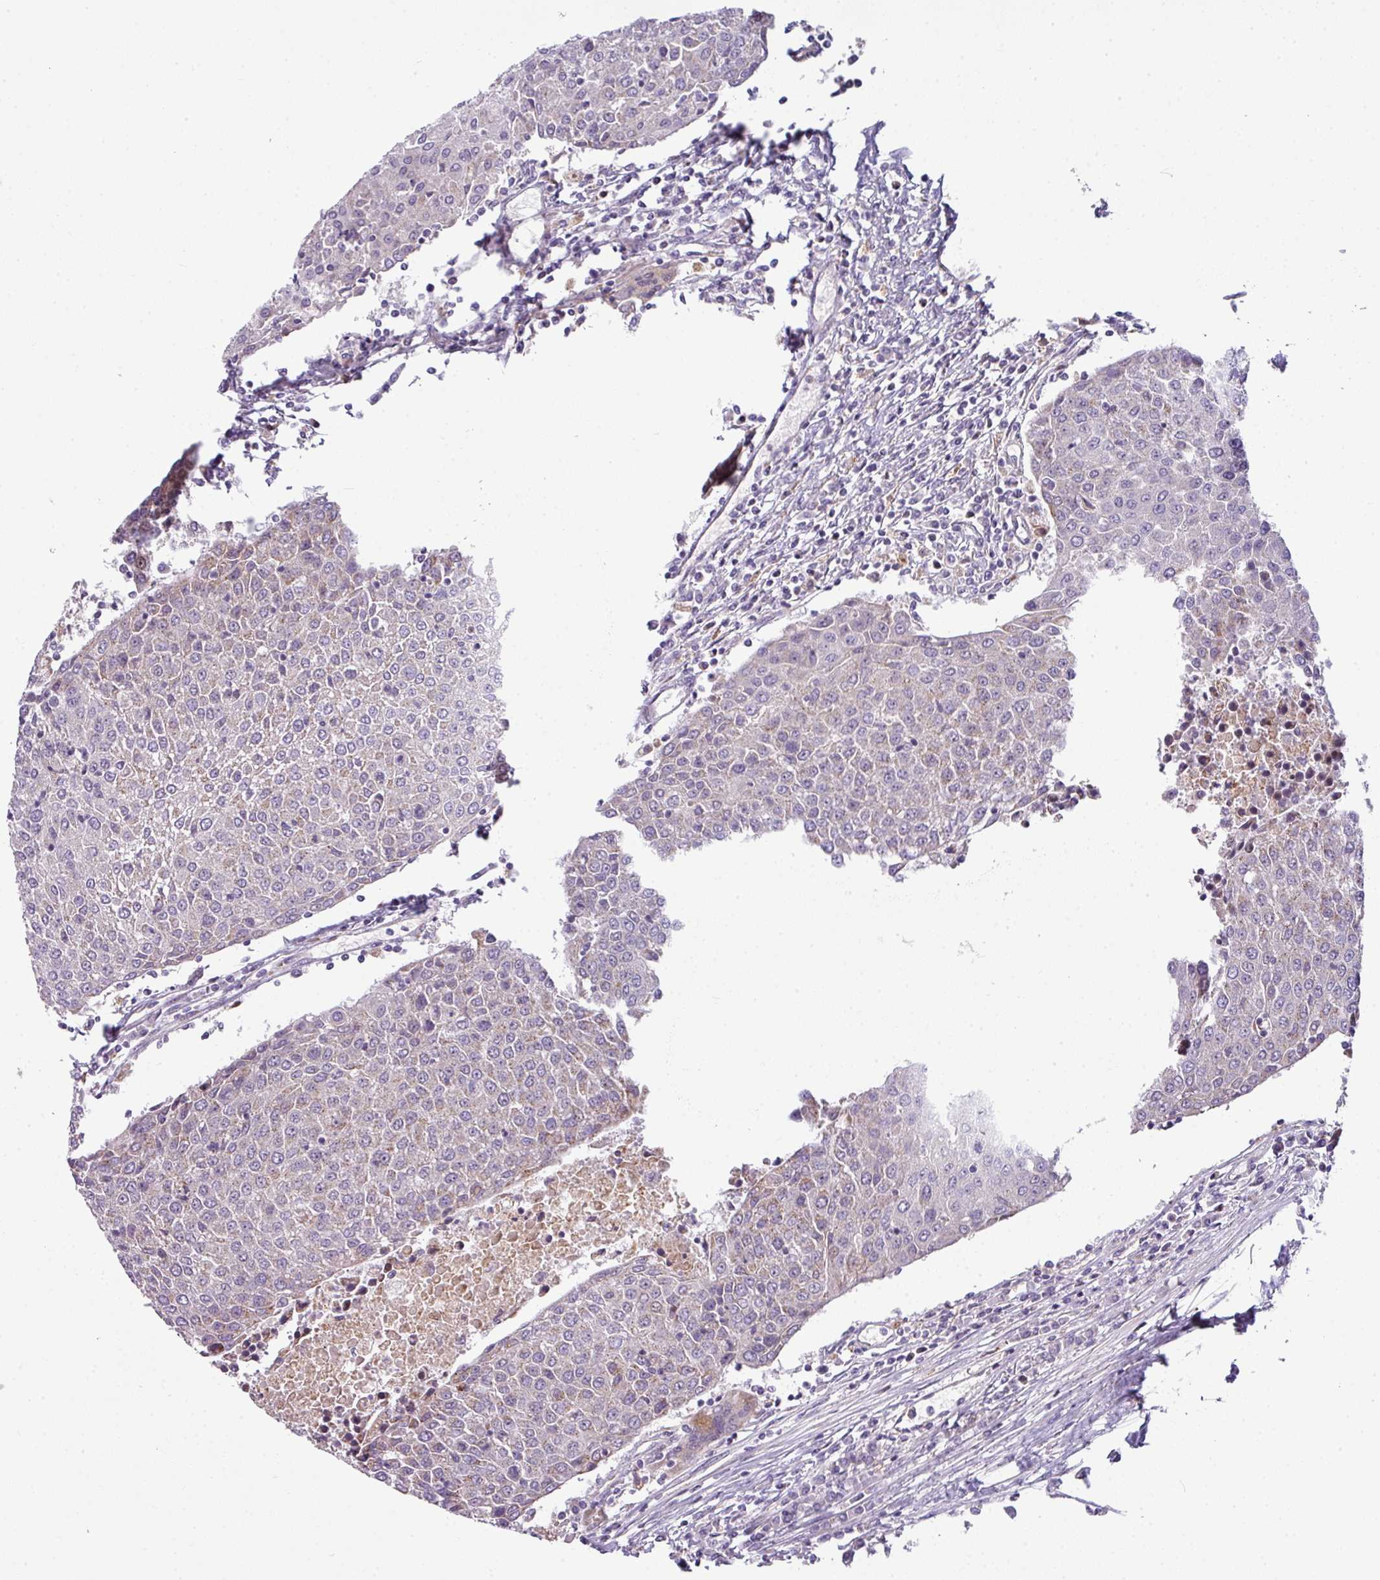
{"staining": {"intensity": "weak", "quantity": "<25%", "location": "cytoplasmic/membranous"}, "tissue": "urothelial cancer", "cell_type": "Tumor cells", "image_type": "cancer", "snomed": [{"axis": "morphology", "description": "Urothelial carcinoma, High grade"}, {"axis": "topography", "description": "Urinary bladder"}], "caption": "An image of urothelial cancer stained for a protein shows no brown staining in tumor cells. (Stains: DAB IHC with hematoxylin counter stain, Microscopy: brightfield microscopy at high magnification).", "gene": "STAT5A", "patient": {"sex": "female", "age": 85}}